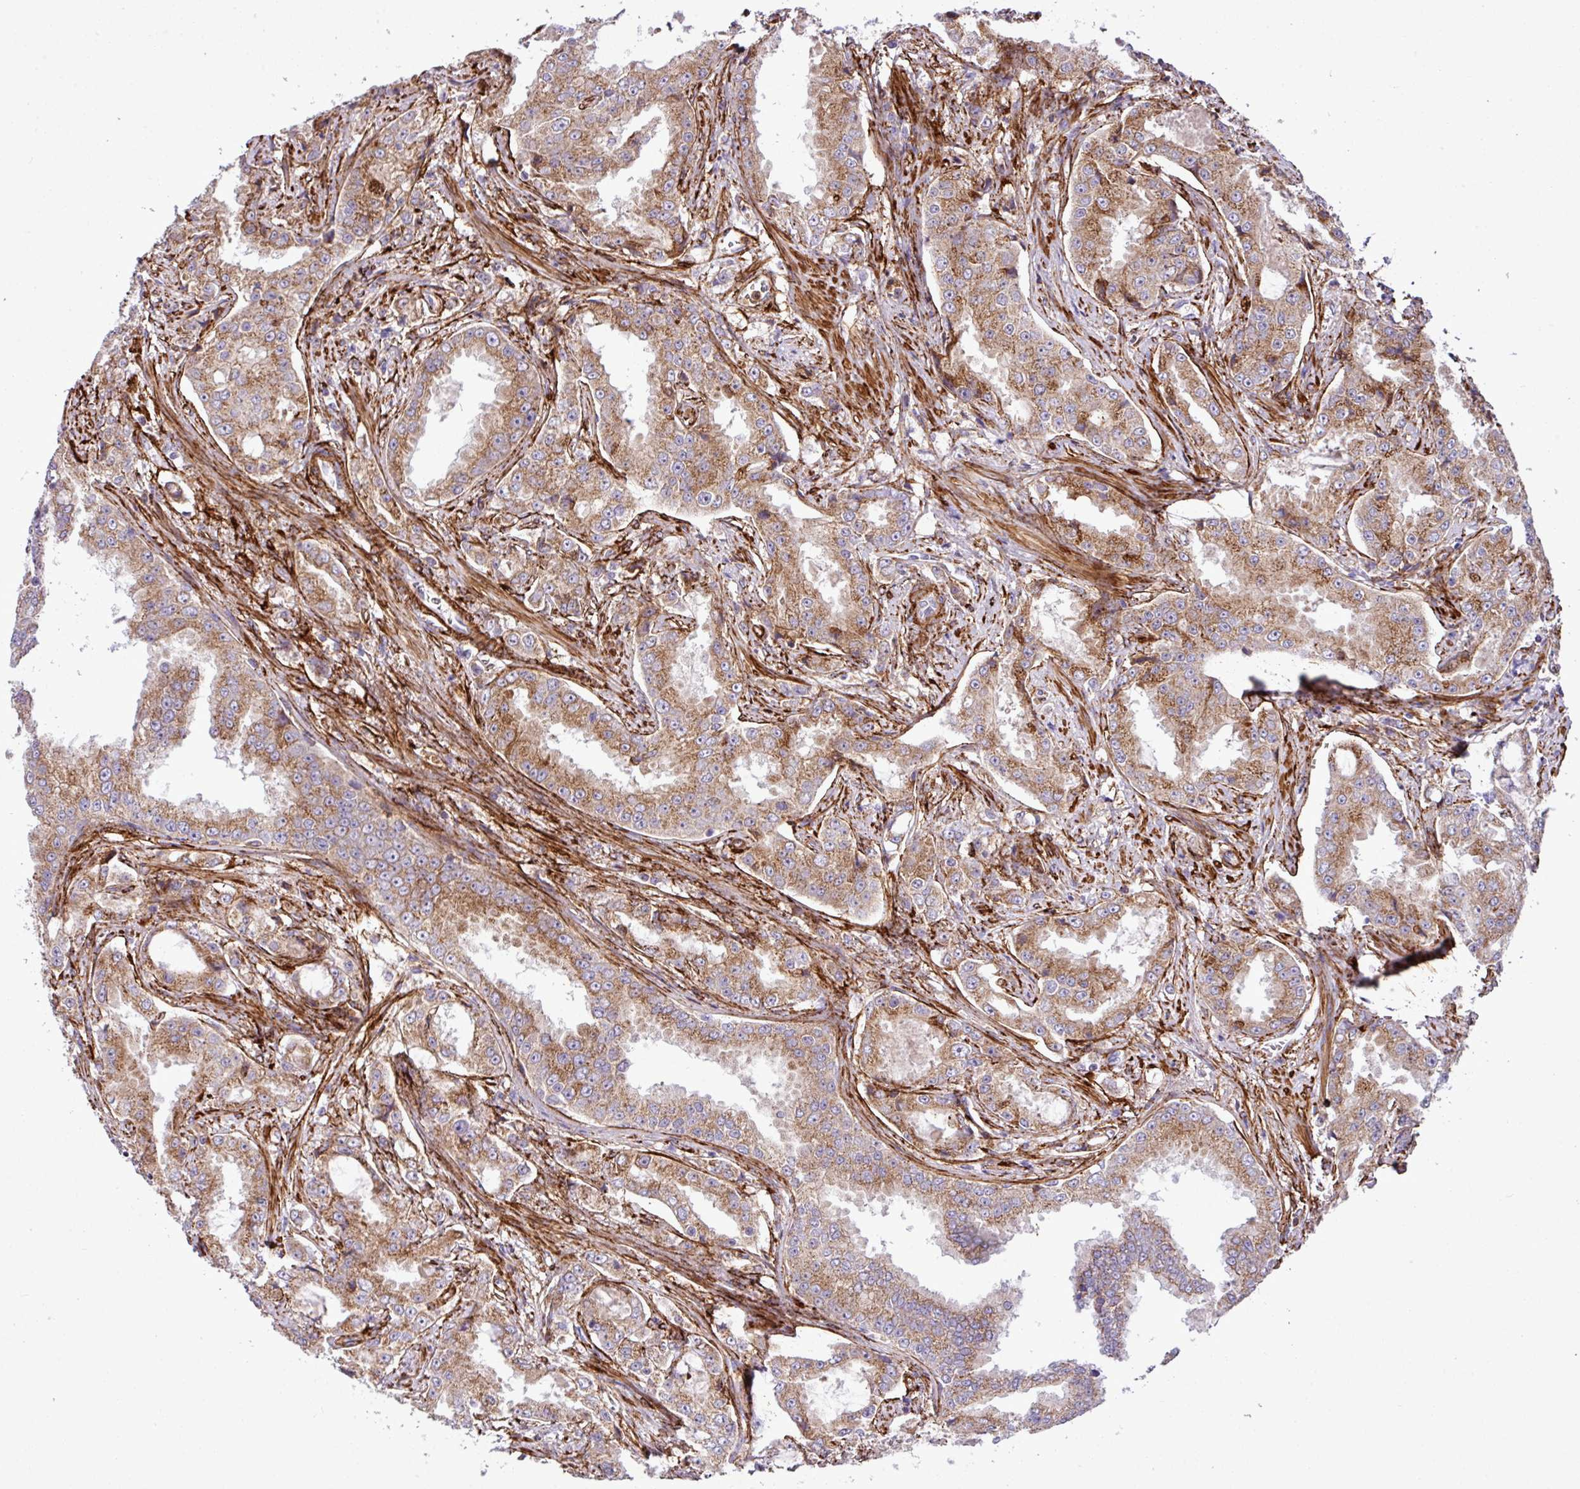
{"staining": {"intensity": "moderate", "quantity": ">75%", "location": "cytoplasmic/membranous"}, "tissue": "prostate cancer", "cell_type": "Tumor cells", "image_type": "cancer", "snomed": [{"axis": "morphology", "description": "Adenocarcinoma, High grade"}, {"axis": "topography", "description": "Prostate"}], "caption": "Moderate cytoplasmic/membranous protein expression is seen in approximately >75% of tumor cells in prostate cancer.", "gene": "FAM47E", "patient": {"sex": "male", "age": 73}}